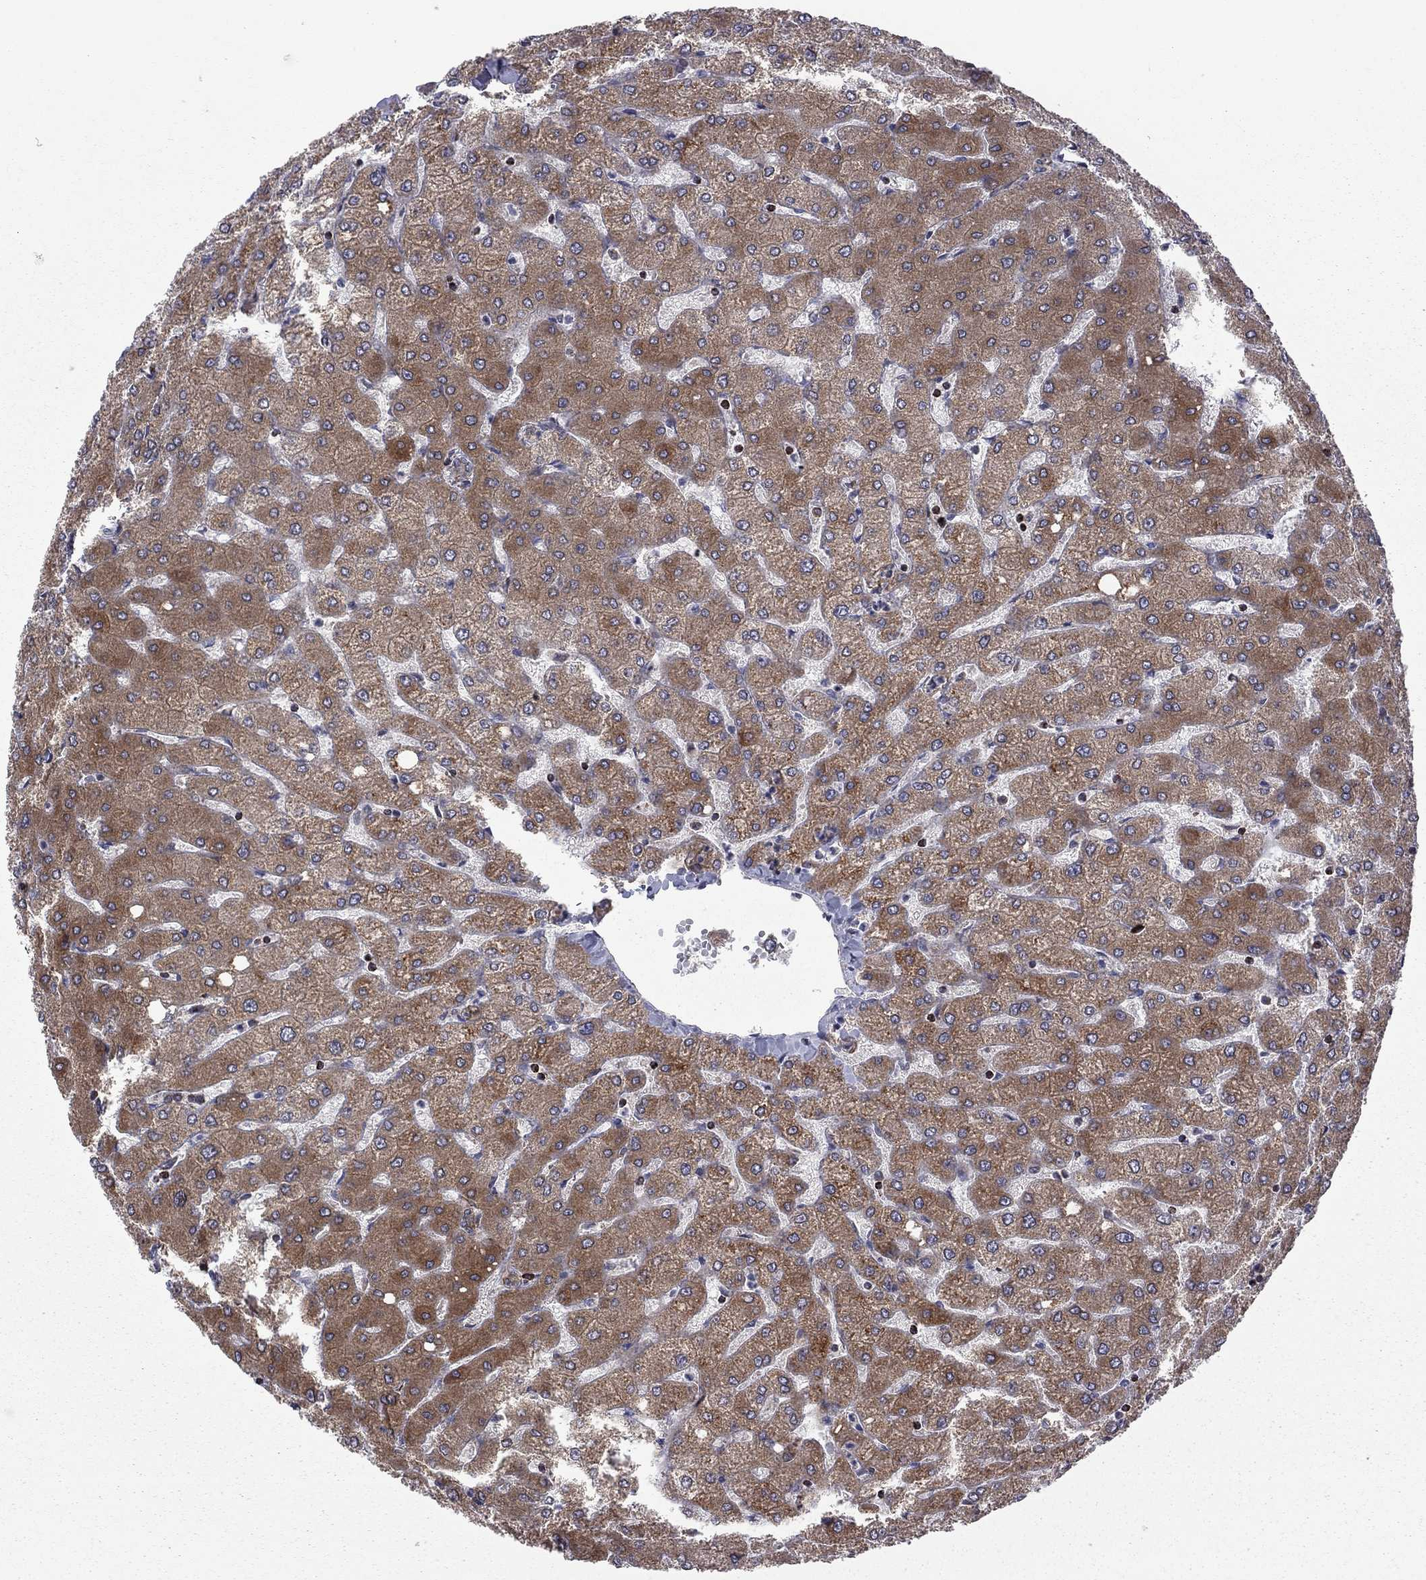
{"staining": {"intensity": "weak", "quantity": ">75%", "location": "cytoplasmic/membranous"}, "tissue": "liver", "cell_type": "Cholangiocytes", "image_type": "normal", "snomed": [{"axis": "morphology", "description": "Normal tissue, NOS"}, {"axis": "topography", "description": "Liver"}], "caption": "Protein expression analysis of benign liver reveals weak cytoplasmic/membranous positivity in approximately >75% of cholangiocytes. (IHC, brightfield microscopy, high magnification).", "gene": "CLPTM1", "patient": {"sex": "female", "age": 54}}